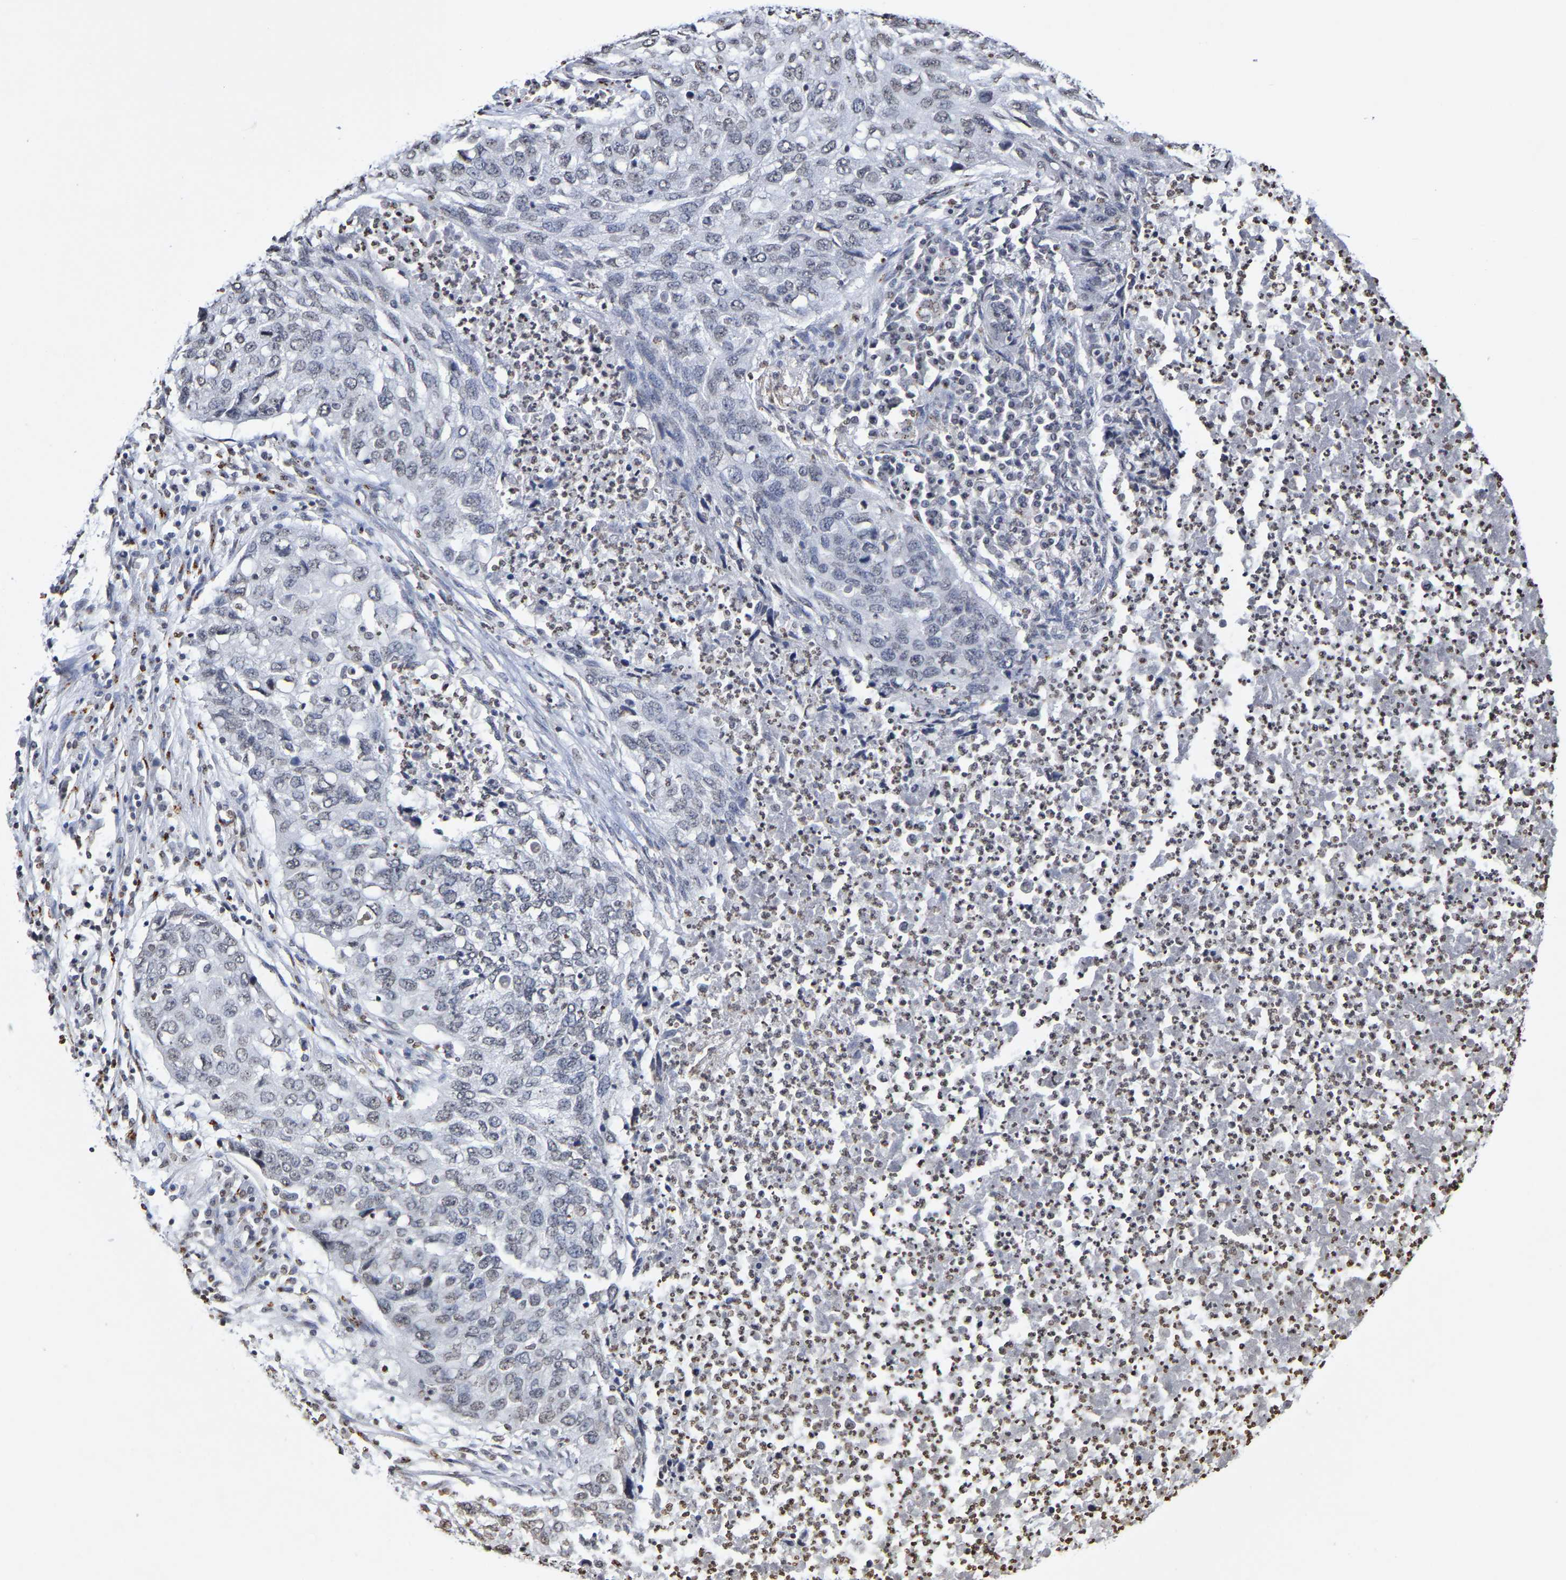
{"staining": {"intensity": "weak", "quantity": "<25%", "location": "nuclear"}, "tissue": "lung cancer", "cell_type": "Tumor cells", "image_type": "cancer", "snomed": [{"axis": "morphology", "description": "Squamous cell carcinoma, NOS"}, {"axis": "topography", "description": "Lung"}], "caption": "DAB (3,3'-diaminobenzidine) immunohistochemical staining of squamous cell carcinoma (lung) displays no significant expression in tumor cells. (DAB immunohistochemistry, high magnification).", "gene": "ATF4", "patient": {"sex": "female", "age": 63}}